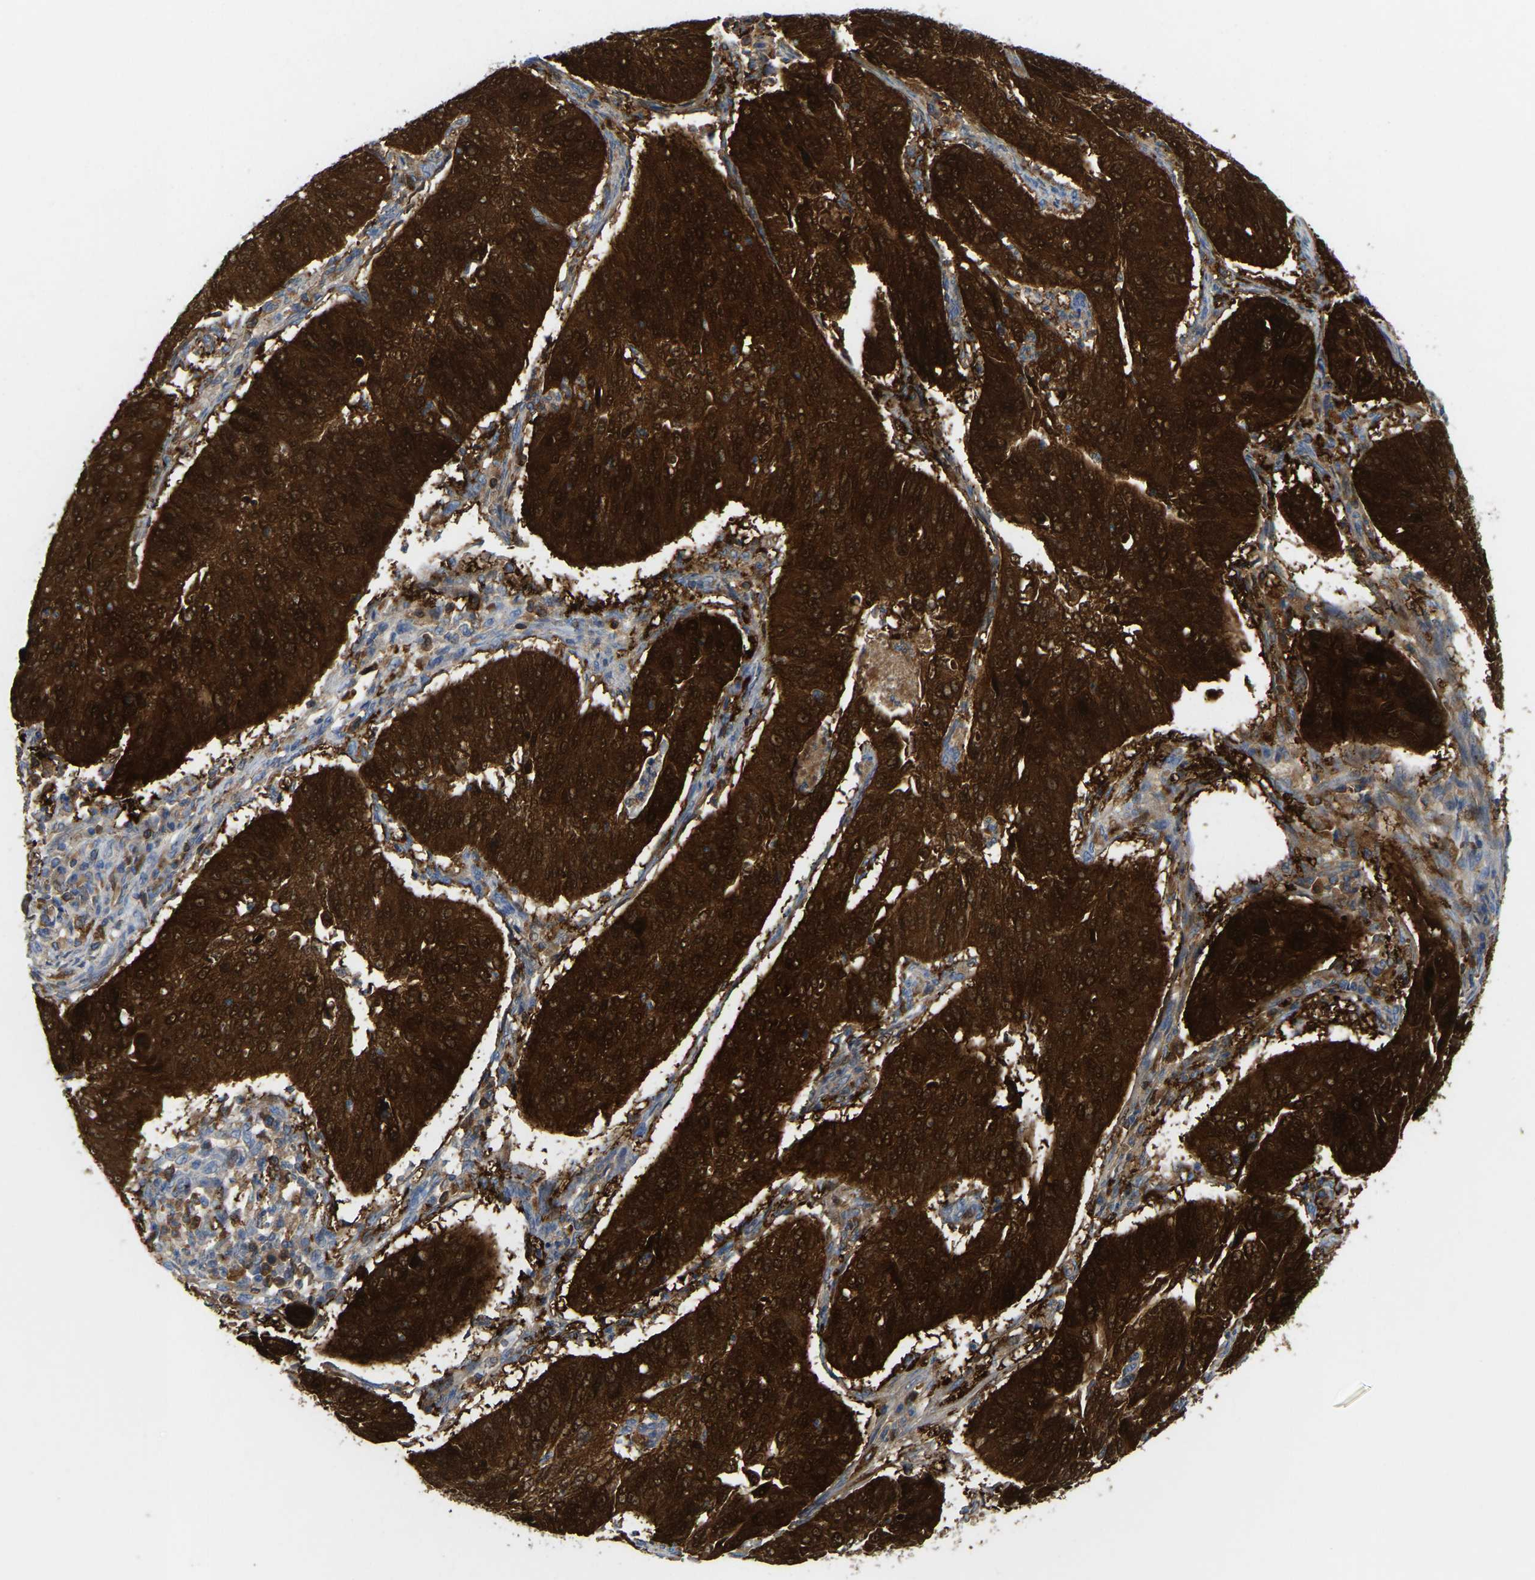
{"staining": {"intensity": "strong", "quantity": ">75%", "location": "cytoplasmic/membranous"}, "tissue": "cervical cancer", "cell_type": "Tumor cells", "image_type": "cancer", "snomed": [{"axis": "morphology", "description": "Normal tissue, NOS"}, {"axis": "morphology", "description": "Squamous cell carcinoma, NOS"}, {"axis": "topography", "description": "Cervix"}], "caption": "IHC (DAB (3,3'-diaminobenzidine)) staining of squamous cell carcinoma (cervical) exhibits strong cytoplasmic/membranous protein staining in approximately >75% of tumor cells.", "gene": "SERPINB5", "patient": {"sex": "female", "age": 39}}